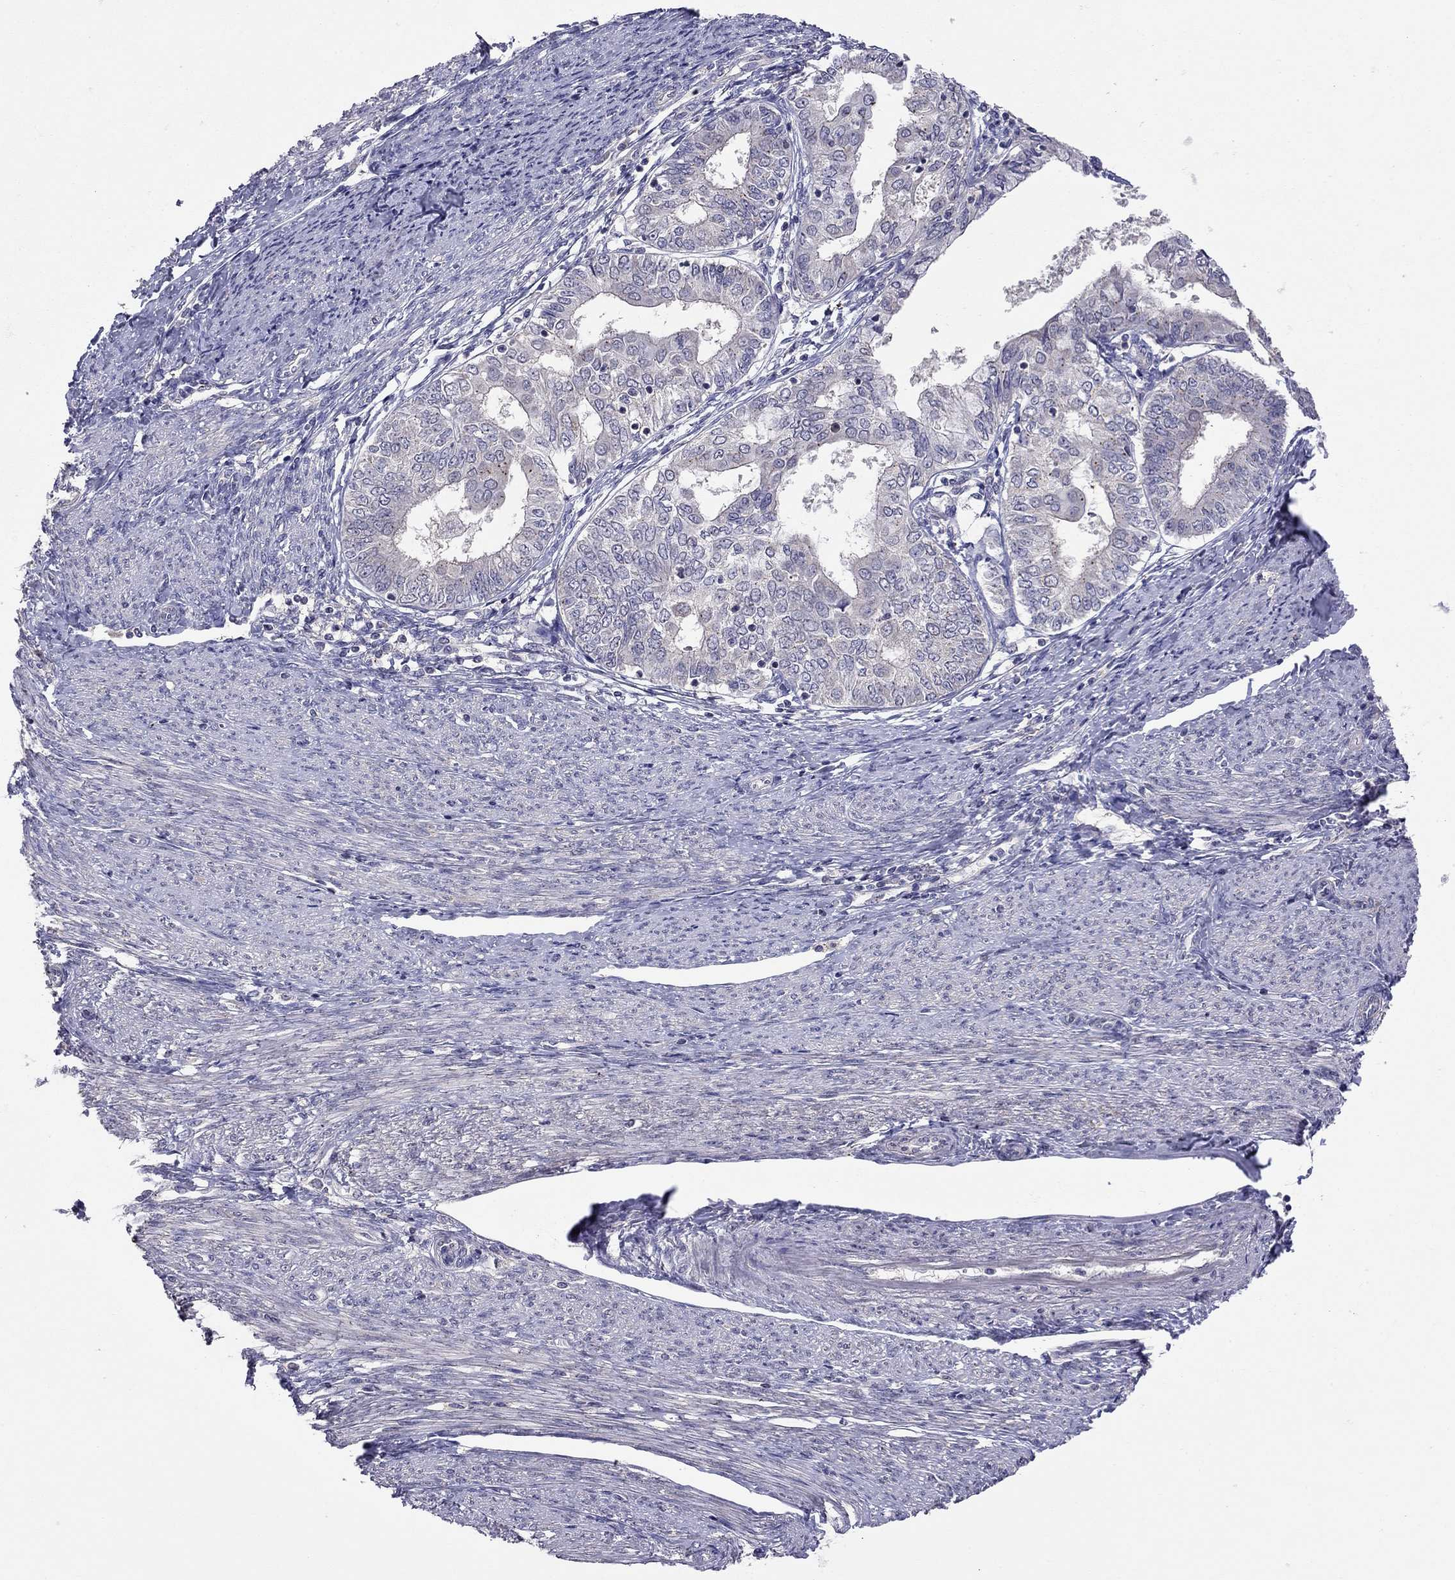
{"staining": {"intensity": "negative", "quantity": "none", "location": "none"}, "tissue": "endometrial cancer", "cell_type": "Tumor cells", "image_type": "cancer", "snomed": [{"axis": "morphology", "description": "Adenocarcinoma, NOS"}, {"axis": "topography", "description": "Endometrium"}], "caption": "Tumor cells show no significant staining in adenocarcinoma (endometrial). Nuclei are stained in blue.", "gene": "RTP5", "patient": {"sex": "female", "age": 68}}